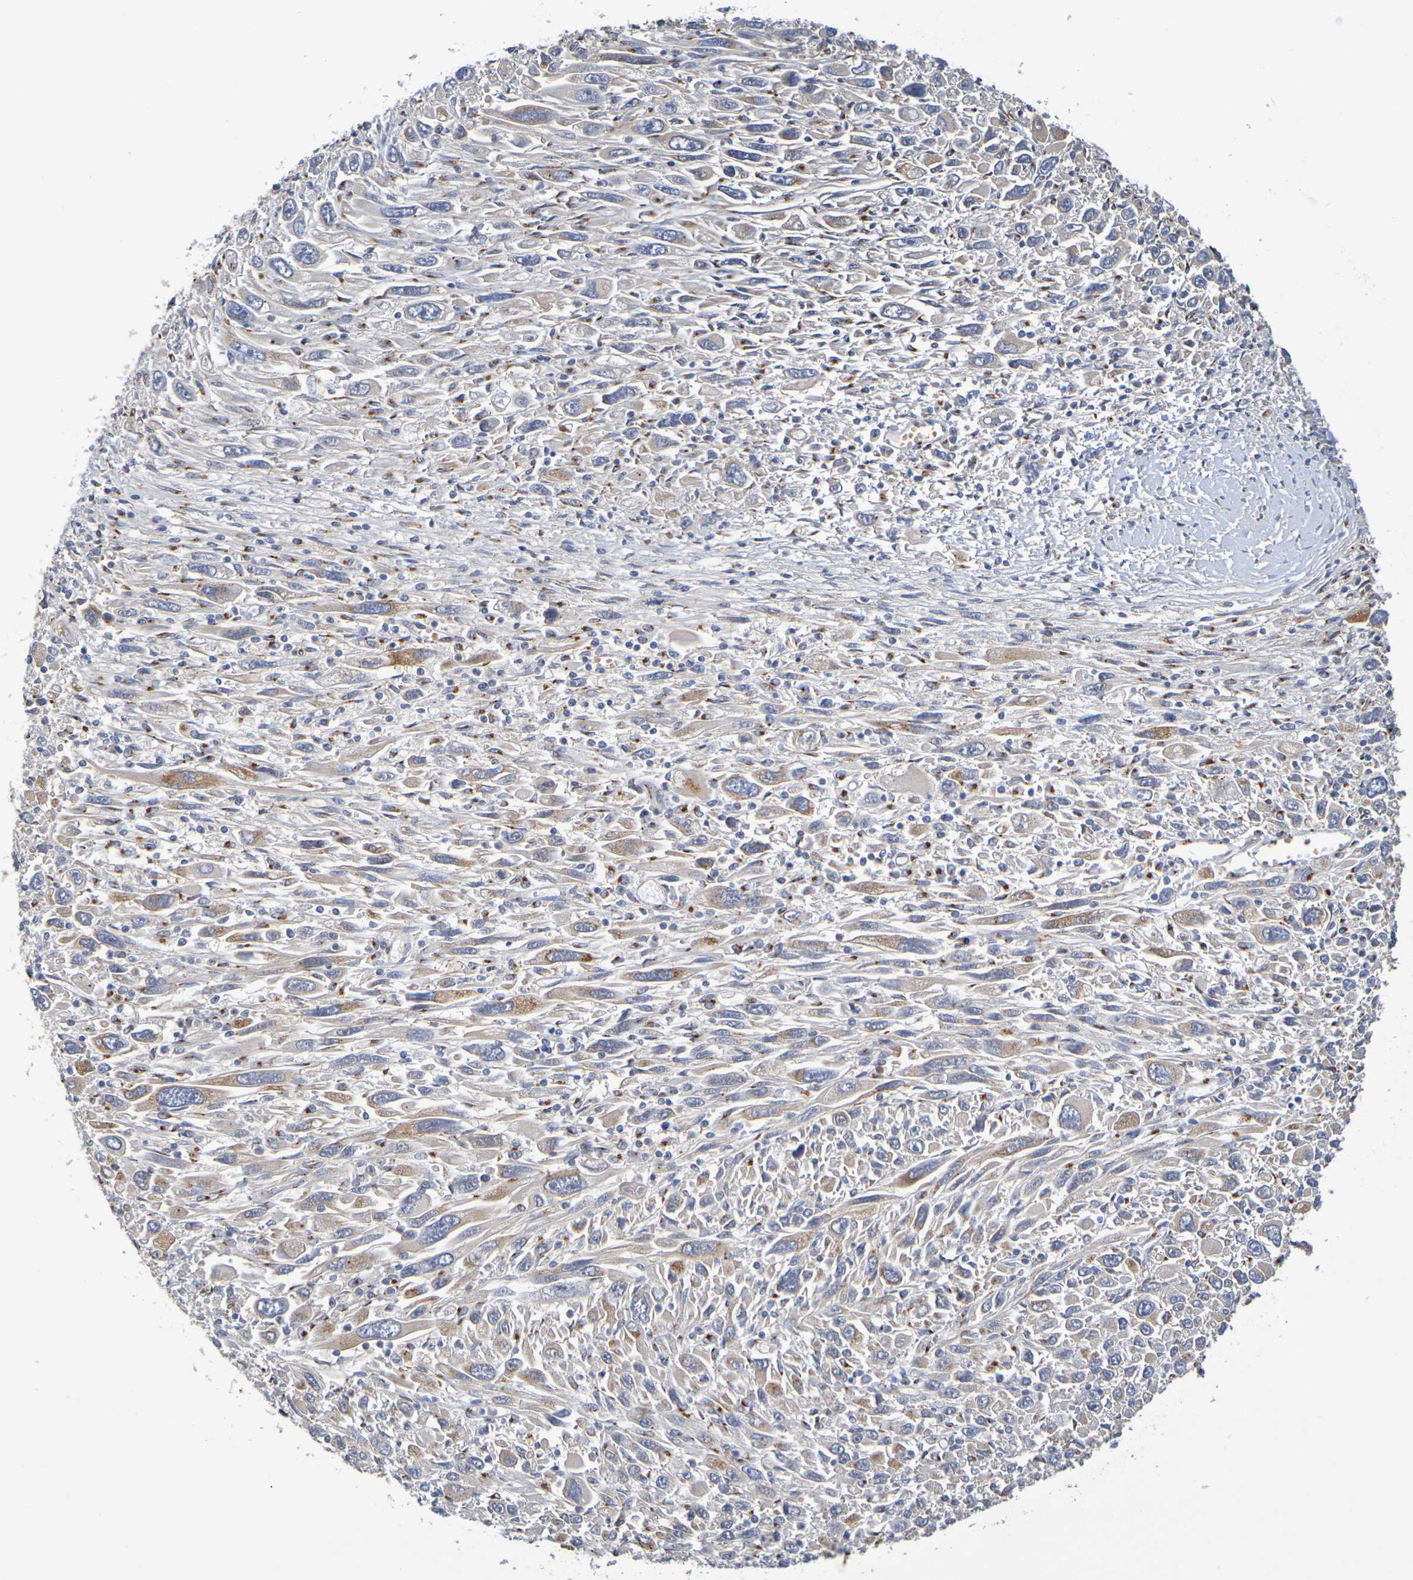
{"staining": {"intensity": "moderate", "quantity": "25%-75%", "location": "cytoplasmic/membranous"}, "tissue": "melanoma", "cell_type": "Tumor cells", "image_type": "cancer", "snomed": [{"axis": "morphology", "description": "Malignant melanoma, Metastatic site"}, {"axis": "topography", "description": "Skin"}], "caption": "A micrograph of melanoma stained for a protein displays moderate cytoplasmic/membranous brown staining in tumor cells. (Brightfield microscopy of DAB IHC at high magnification).", "gene": "DCP2", "patient": {"sex": "female", "age": 56}}